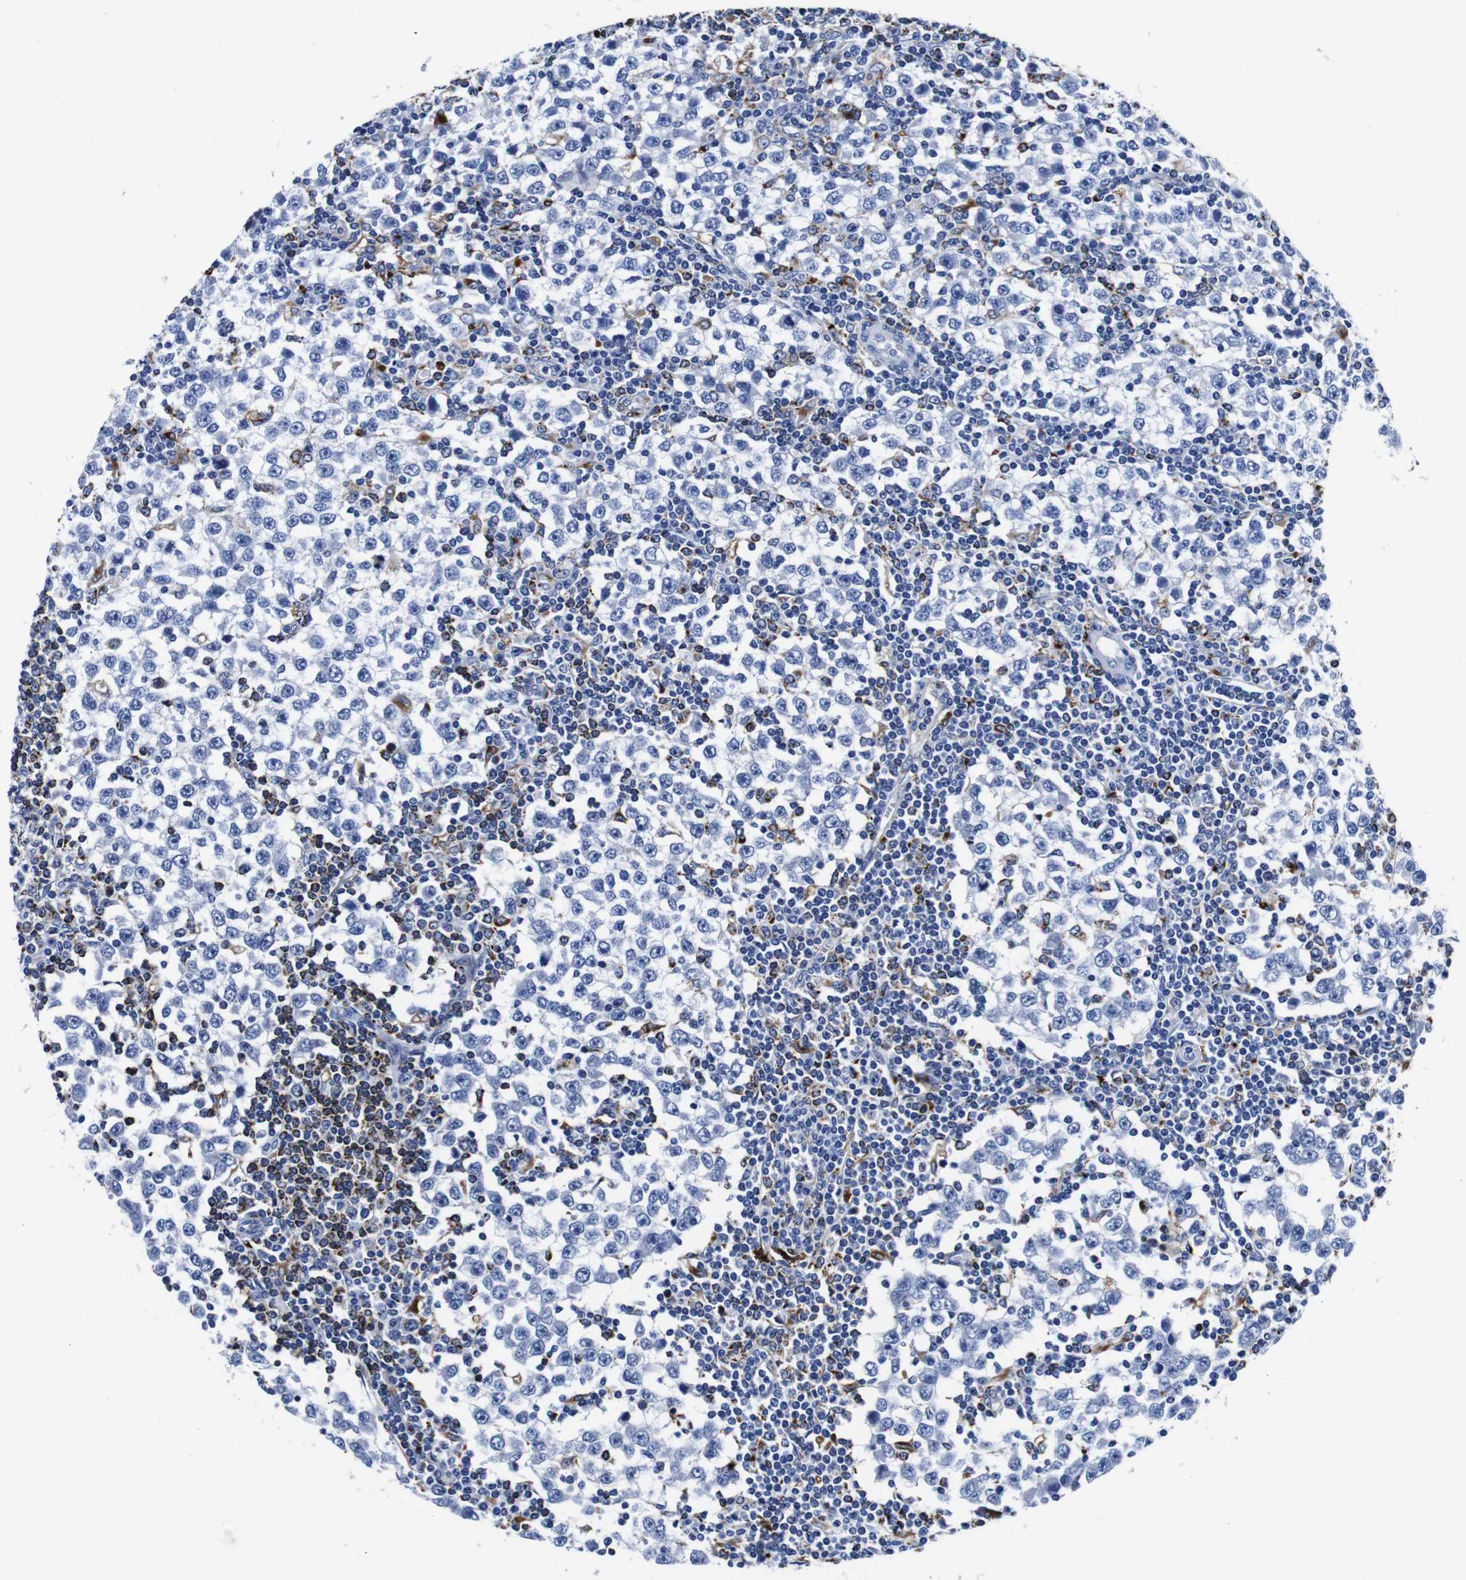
{"staining": {"intensity": "negative", "quantity": "none", "location": "none"}, "tissue": "testis cancer", "cell_type": "Tumor cells", "image_type": "cancer", "snomed": [{"axis": "morphology", "description": "Seminoma, NOS"}, {"axis": "topography", "description": "Testis"}], "caption": "Tumor cells are negative for brown protein staining in testis cancer (seminoma).", "gene": "HLA-DMB", "patient": {"sex": "male", "age": 65}}